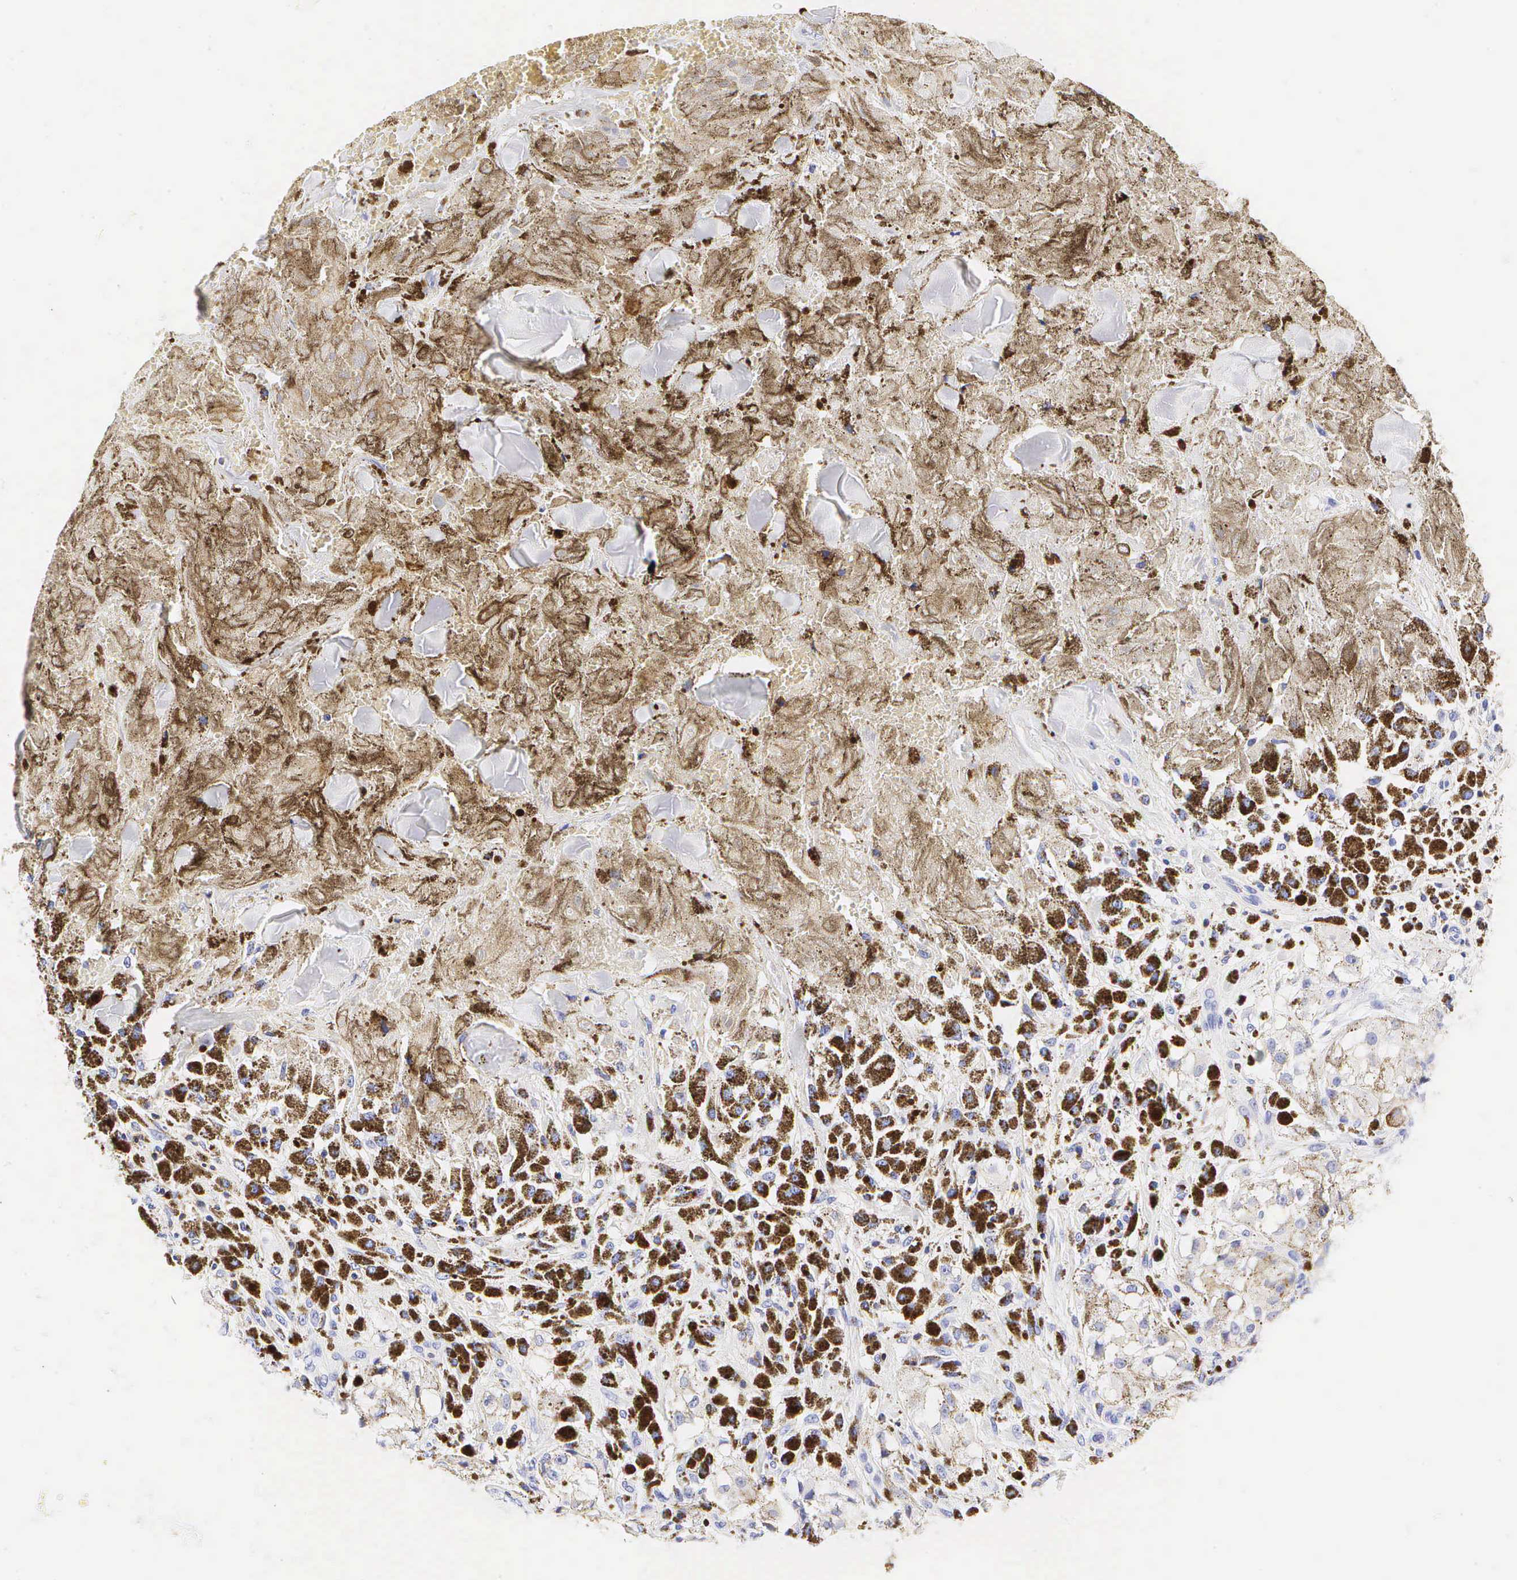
{"staining": {"intensity": "weak", "quantity": "25%-75%", "location": "cytoplasmic/membranous"}, "tissue": "melanoma", "cell_type": "Tumor cells", "image_type": "cancer", "snomed": [{"axis": "morphology", "description": "Malignant melanoma, NOS"}, {"axis": "topography", "description": "Skin"}], "caption": "Immunohistochemistry (DAB (3,3'-diaminobenzidine)) staining of malignant melanoma displays weak cytoplasmic/membranous protein staining in about 25%-75% of tumor cells.", "gene": "CD3E", "patient": {"sex": "male", "age": 67}}